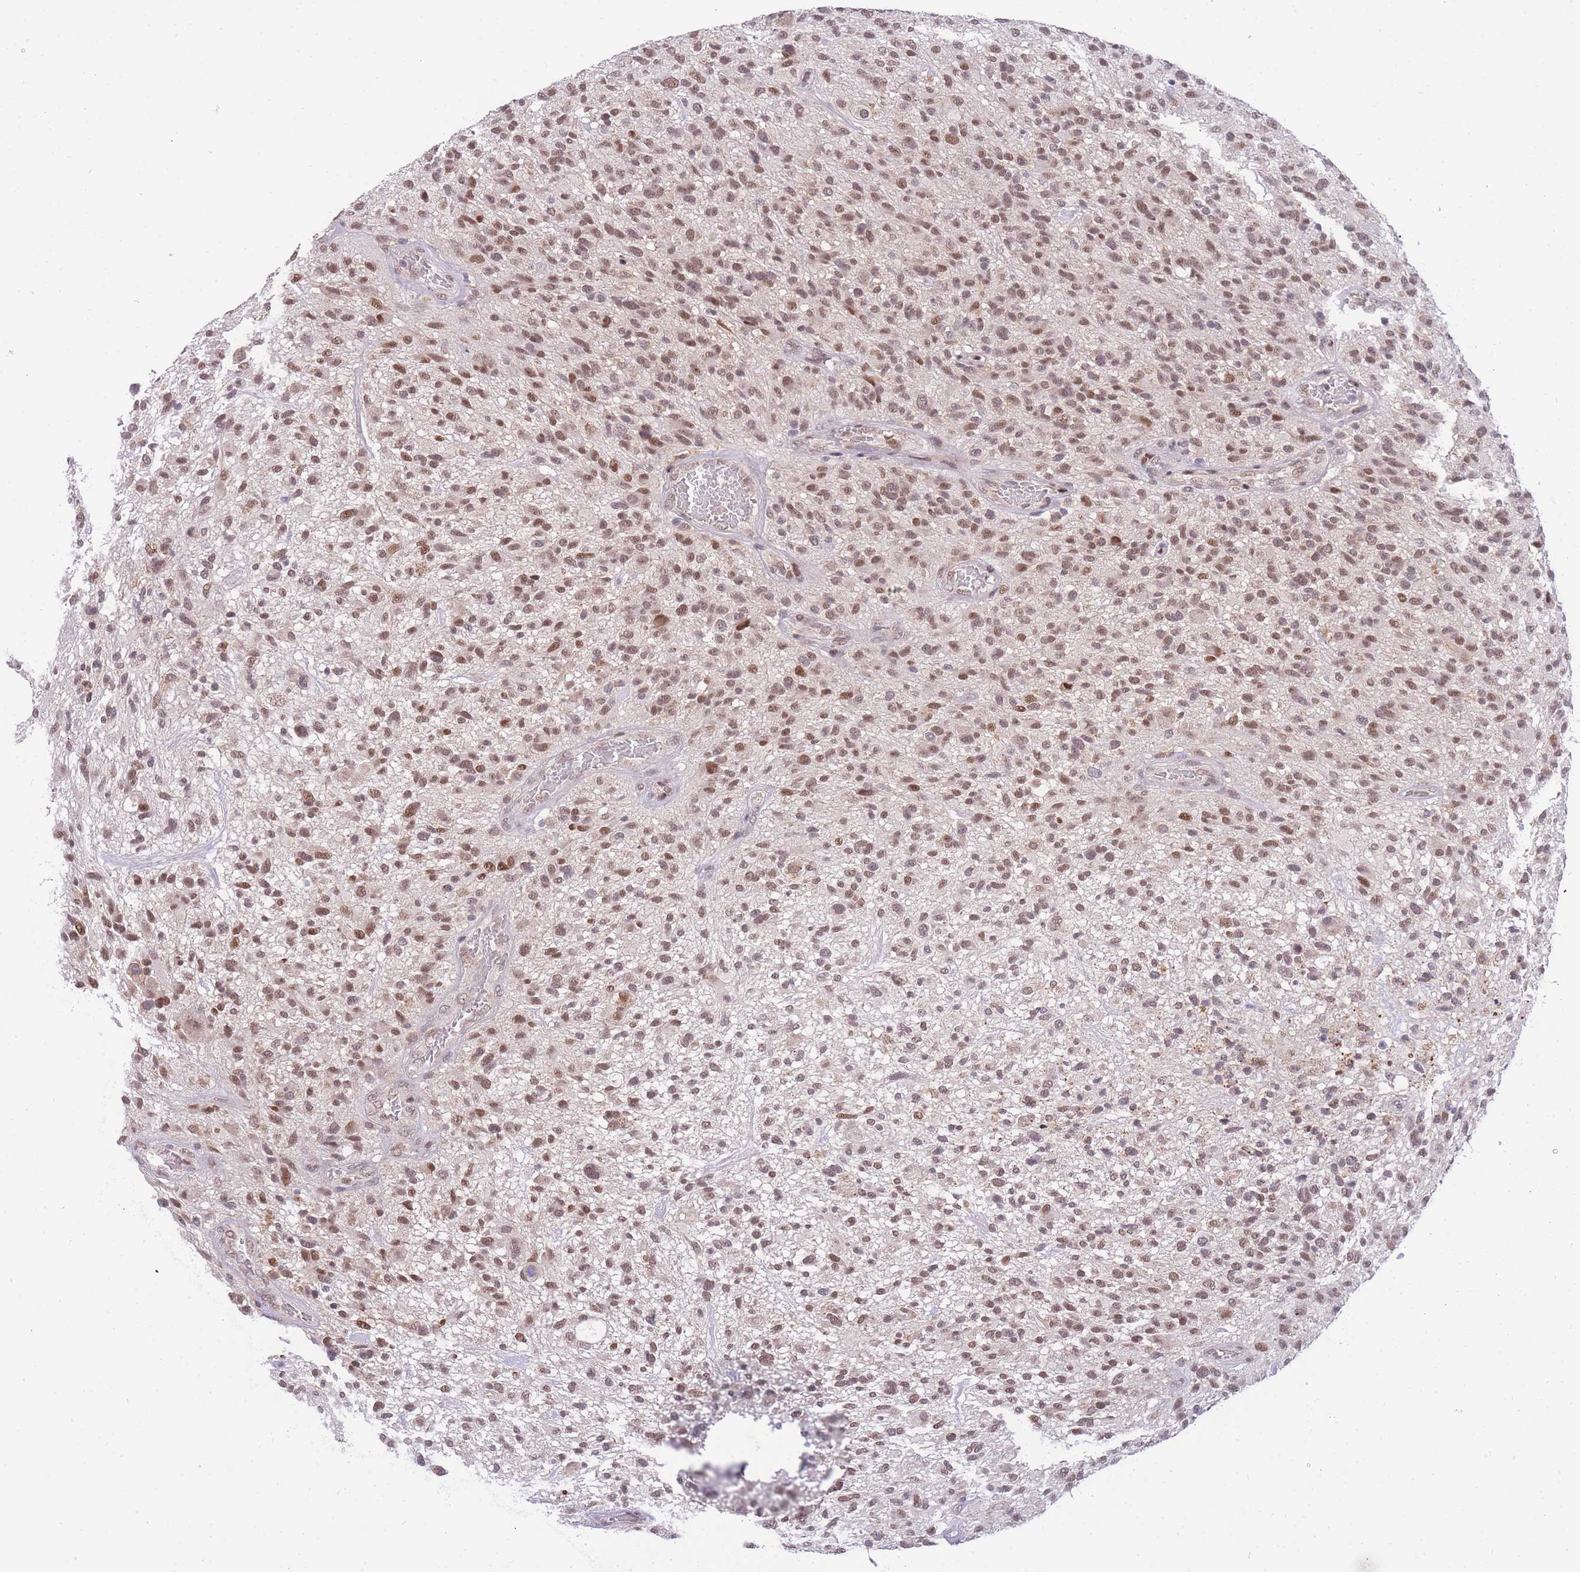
{"staining": {"intensity": "moderate", "quantity": ">75%", "location": "nuclear"}, "tissue": "glioma", "cell_type": "Tumor cells", "image_type": "cancer", "snomed": [{"axis": "morphology", "description": "Glioma, malignant, High grade"}, {"axis": "topography", "description": "Brain"}], "caption": "Immunohistochemical staining of malignant high-grade glioma demonstrates medium levels of moderate nuclear expression in approximately >75% of tumor cells.", "gene": "PUS10", "patient": {"sex": "male", "age": 47}}